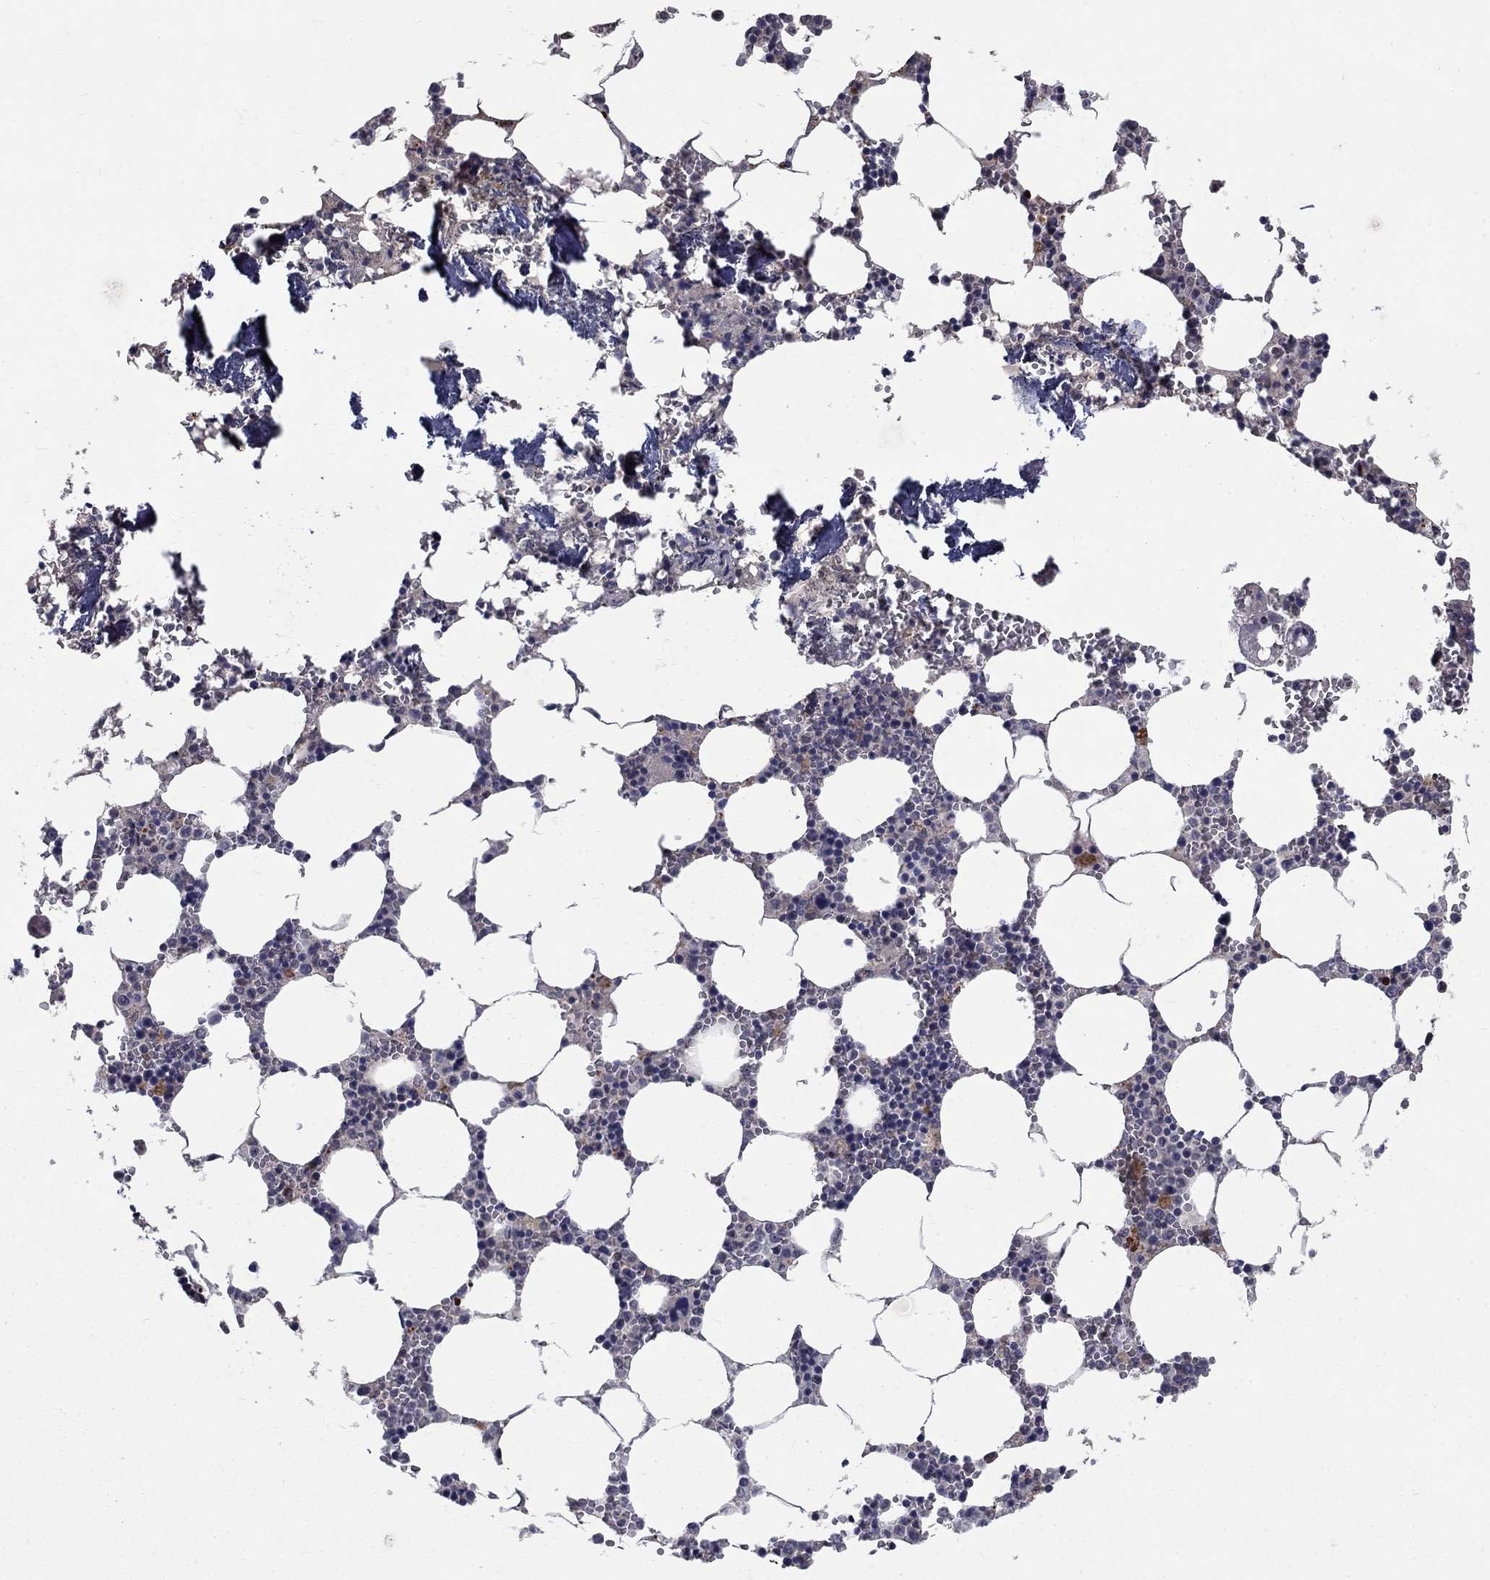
{"staining": {"intensity": "moderate", "quantity": "<25%", "location": "cytoplasmic/membranous"}, "tissue": "bone marrow", "cell_type": "Hematopoietic cells", "image_type": "normal", "snomed": [{"axis": "morphology", "description": "Normal tissue, NOS"}, {"axis": "topography", "description": "Bone marrow"}], "caption": "IHC (DAB) staining of normal human bone marrow shows moderate cytoplasmic/membranous protein staining in about <25% of hematopoietic cells. Nuclei are stained in blue.", "gene": "FAM3B", "patient": {"sex": "female", "age": 64}}